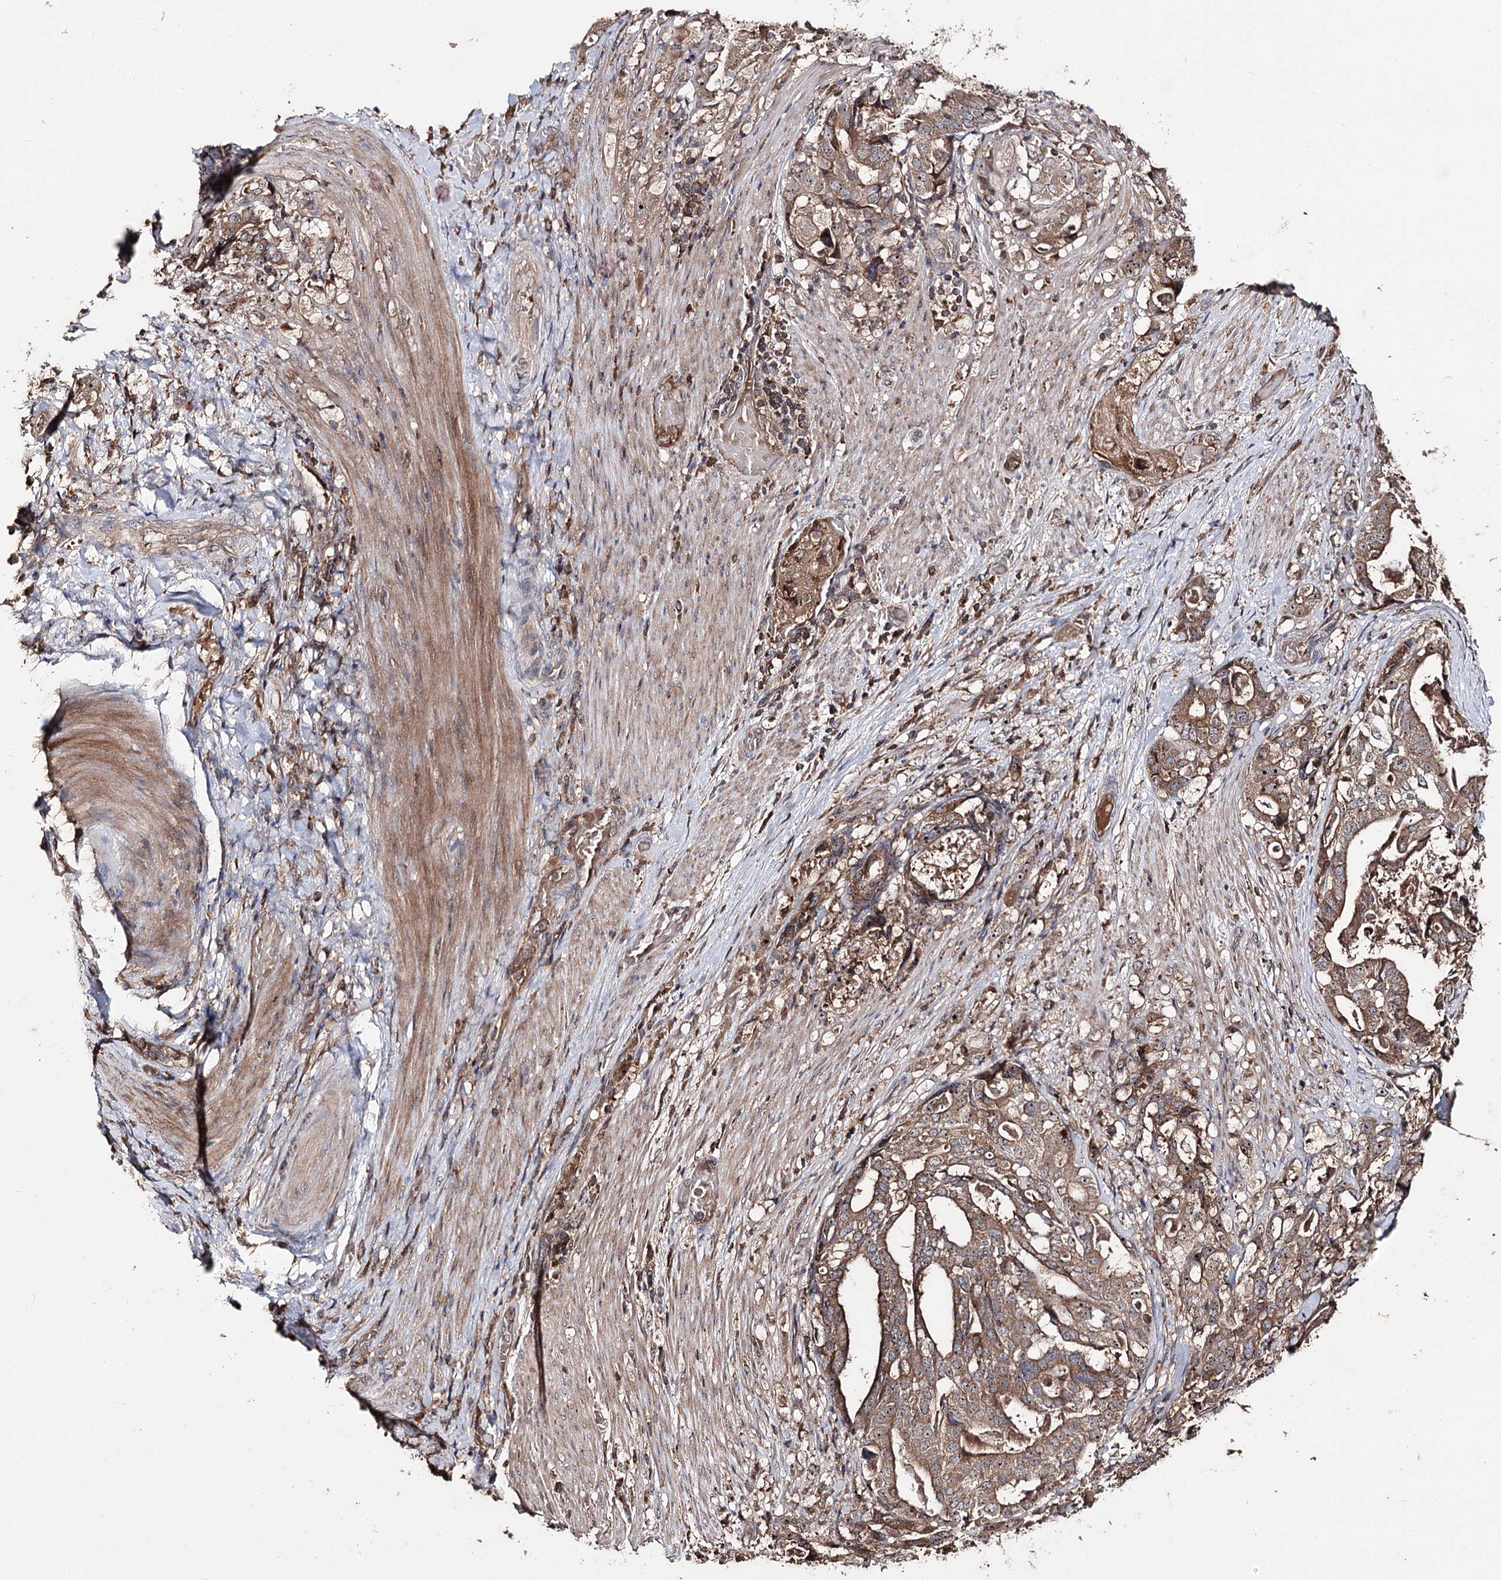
{"staining": {"intensity": "moderate", "quantity": ">75%", "location": "cytoplasmic/membranous"}, "tissue": "stomach cancer", "cell_type": "Tumor cells", "image_type": "cancer", "snomed": [{"axis": "morphology", "description": "Adenocarcinoma, NOS"}, {"axis": "topography", "description": "Stomach"}], "caption": "IHC of human stomach cancer exhibits medium levels of moderate cytoplasmic/membranous staining in approximately >75% of tumor cells.", "gene": "FAM53B", "patient": {"sex": "male", "age": 48}}